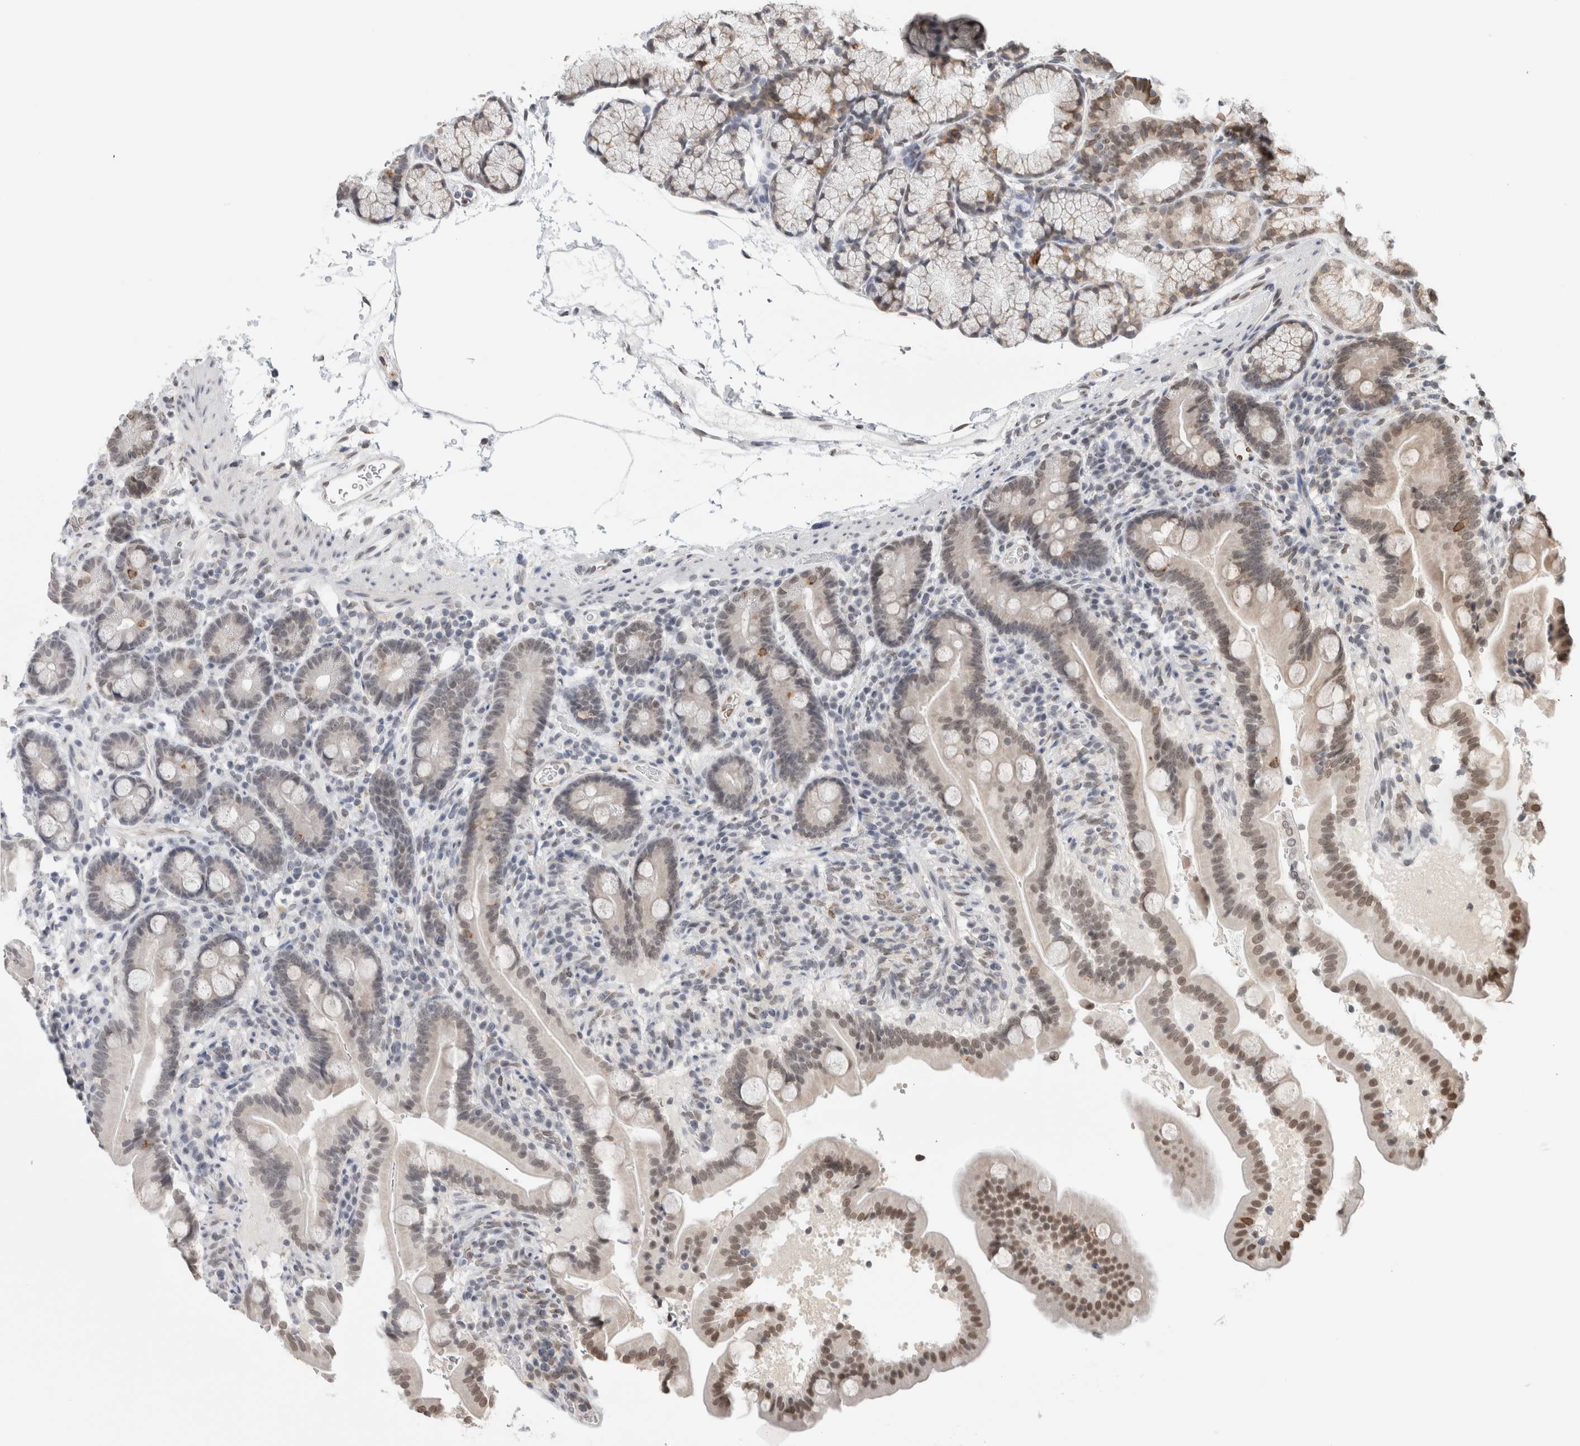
{"staining": {"intensity": "moderate", "quantity": "<25%", "location": "cytoplasmic/membranous,nuclear"}, "tissue": "duodenum", "cell_type": "Glandular cells", "image_type": "normal", "snomed": [{"axis": "morphology", "description": "Normal tissue, NOS"}, {"axis": "topography", "description": "Duodenum"}], "caption": "High-magnification brightfield microscopy of benign duodenum stained with DAB (3,3'-diaminobenzidine) (brown) and counterstained with hematoxylin (blue). glandular cells exhibit moderate cytoplasmic/membranous,nuclear staining is seen in about<25% of cells. The protein is shown in brown color, while the nuclei are stained blue.", "gene": "RBMX2", "patient": {"sex": "male", "age": 54}}